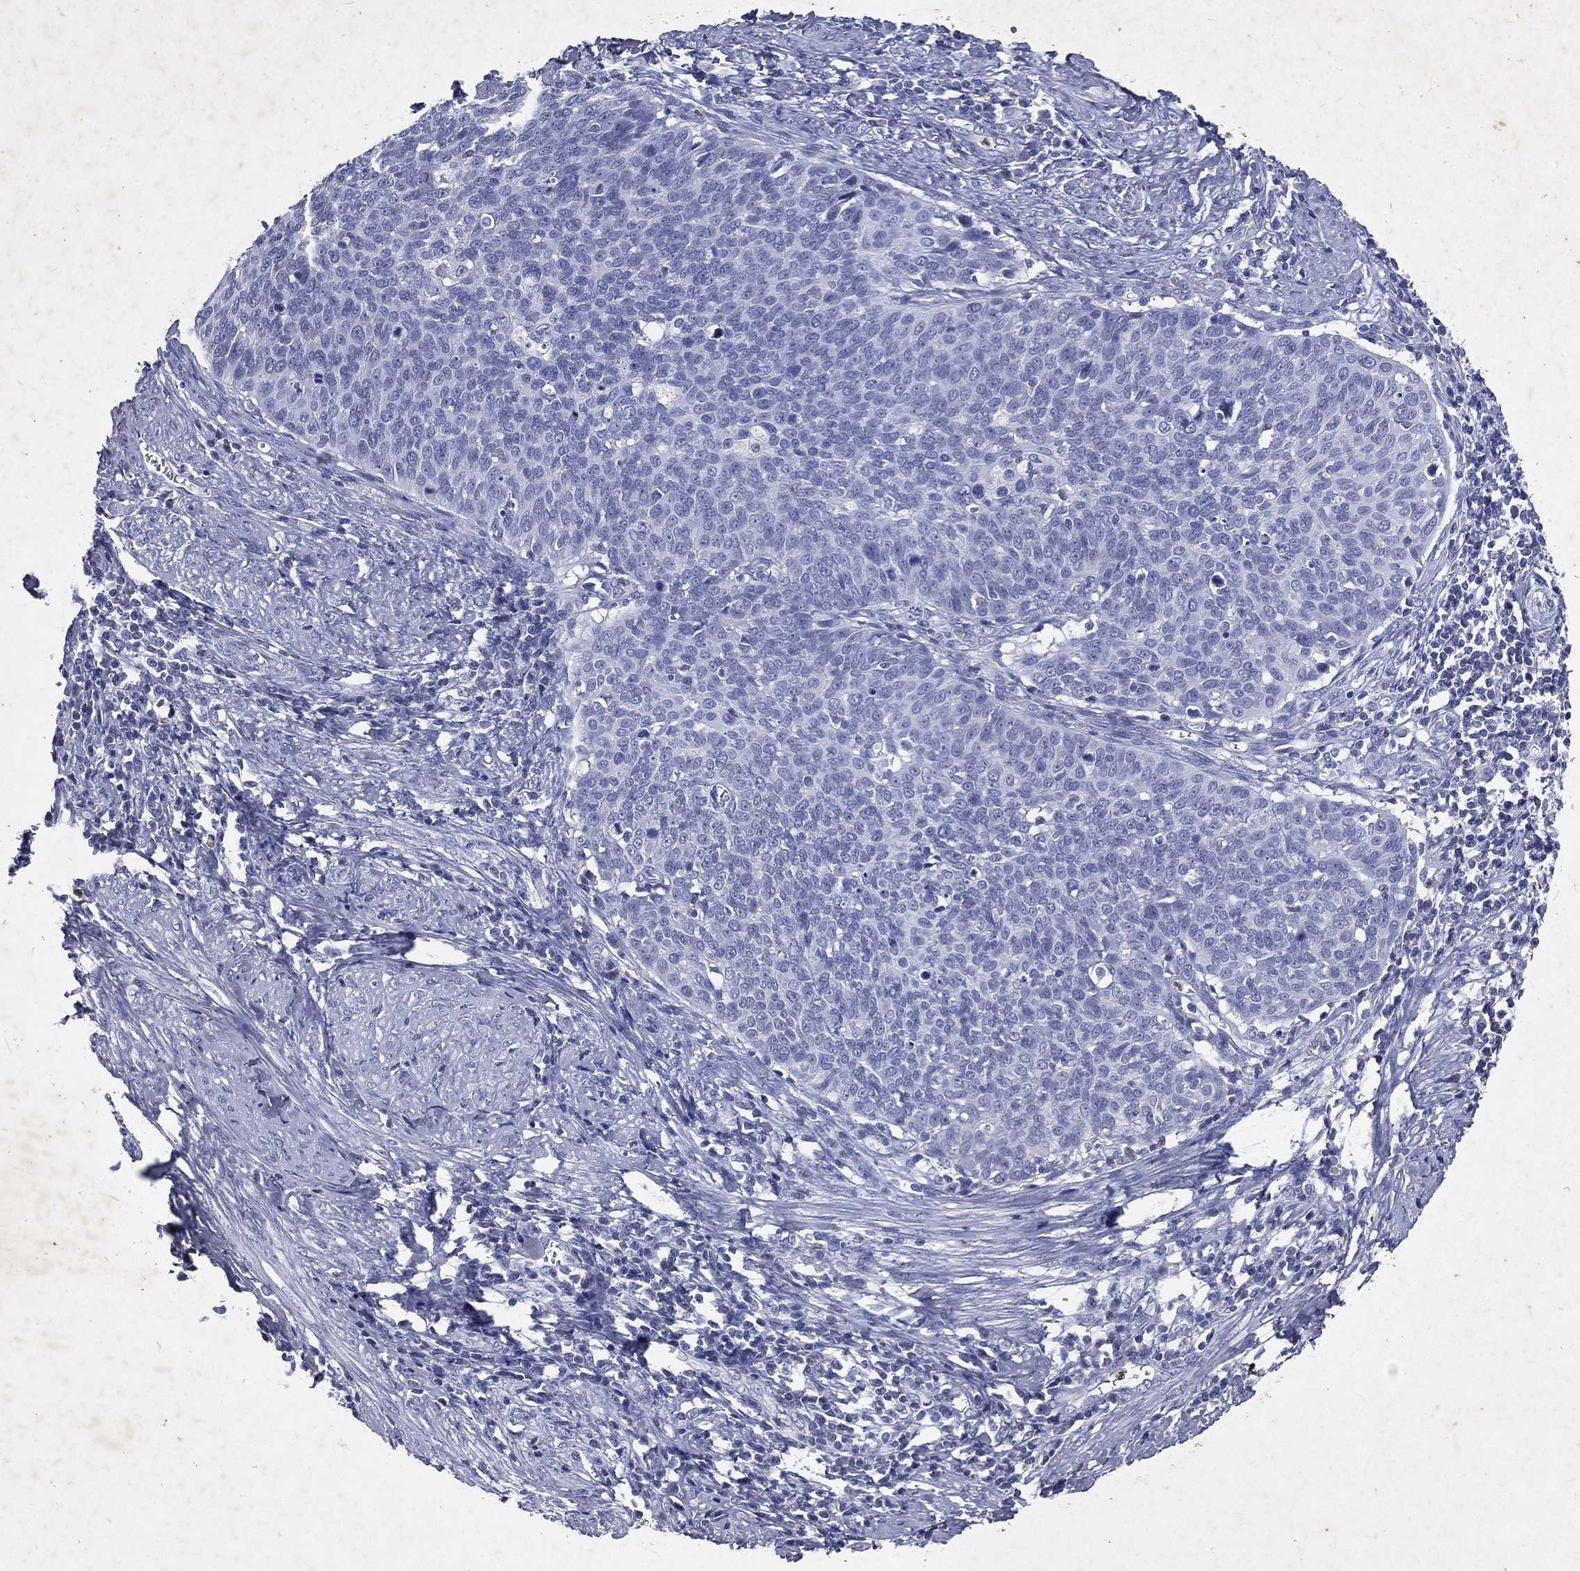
{"staining": {"intensity": "negative", "quantity": "none", "location": "none"}, "tissue": "cervical cancer", "cell_type": "Tumor cells", "image_type": "cancer", "snomed": [{"axis": "morphology", "description": "Normal tissue, NOS"}, {"axis": "morphology", "description": "Squamous cell carcinoma, NOS"}, {"axis": "topography", "description": "Cervix"}], "caption": "This is an immunohistochemistry (IHC) image of cervical squamous cell carcinoma. There is no expression in tumor cells.", "gene": "SLC34A2", "patient": {"sex": "female", "age": 39}}